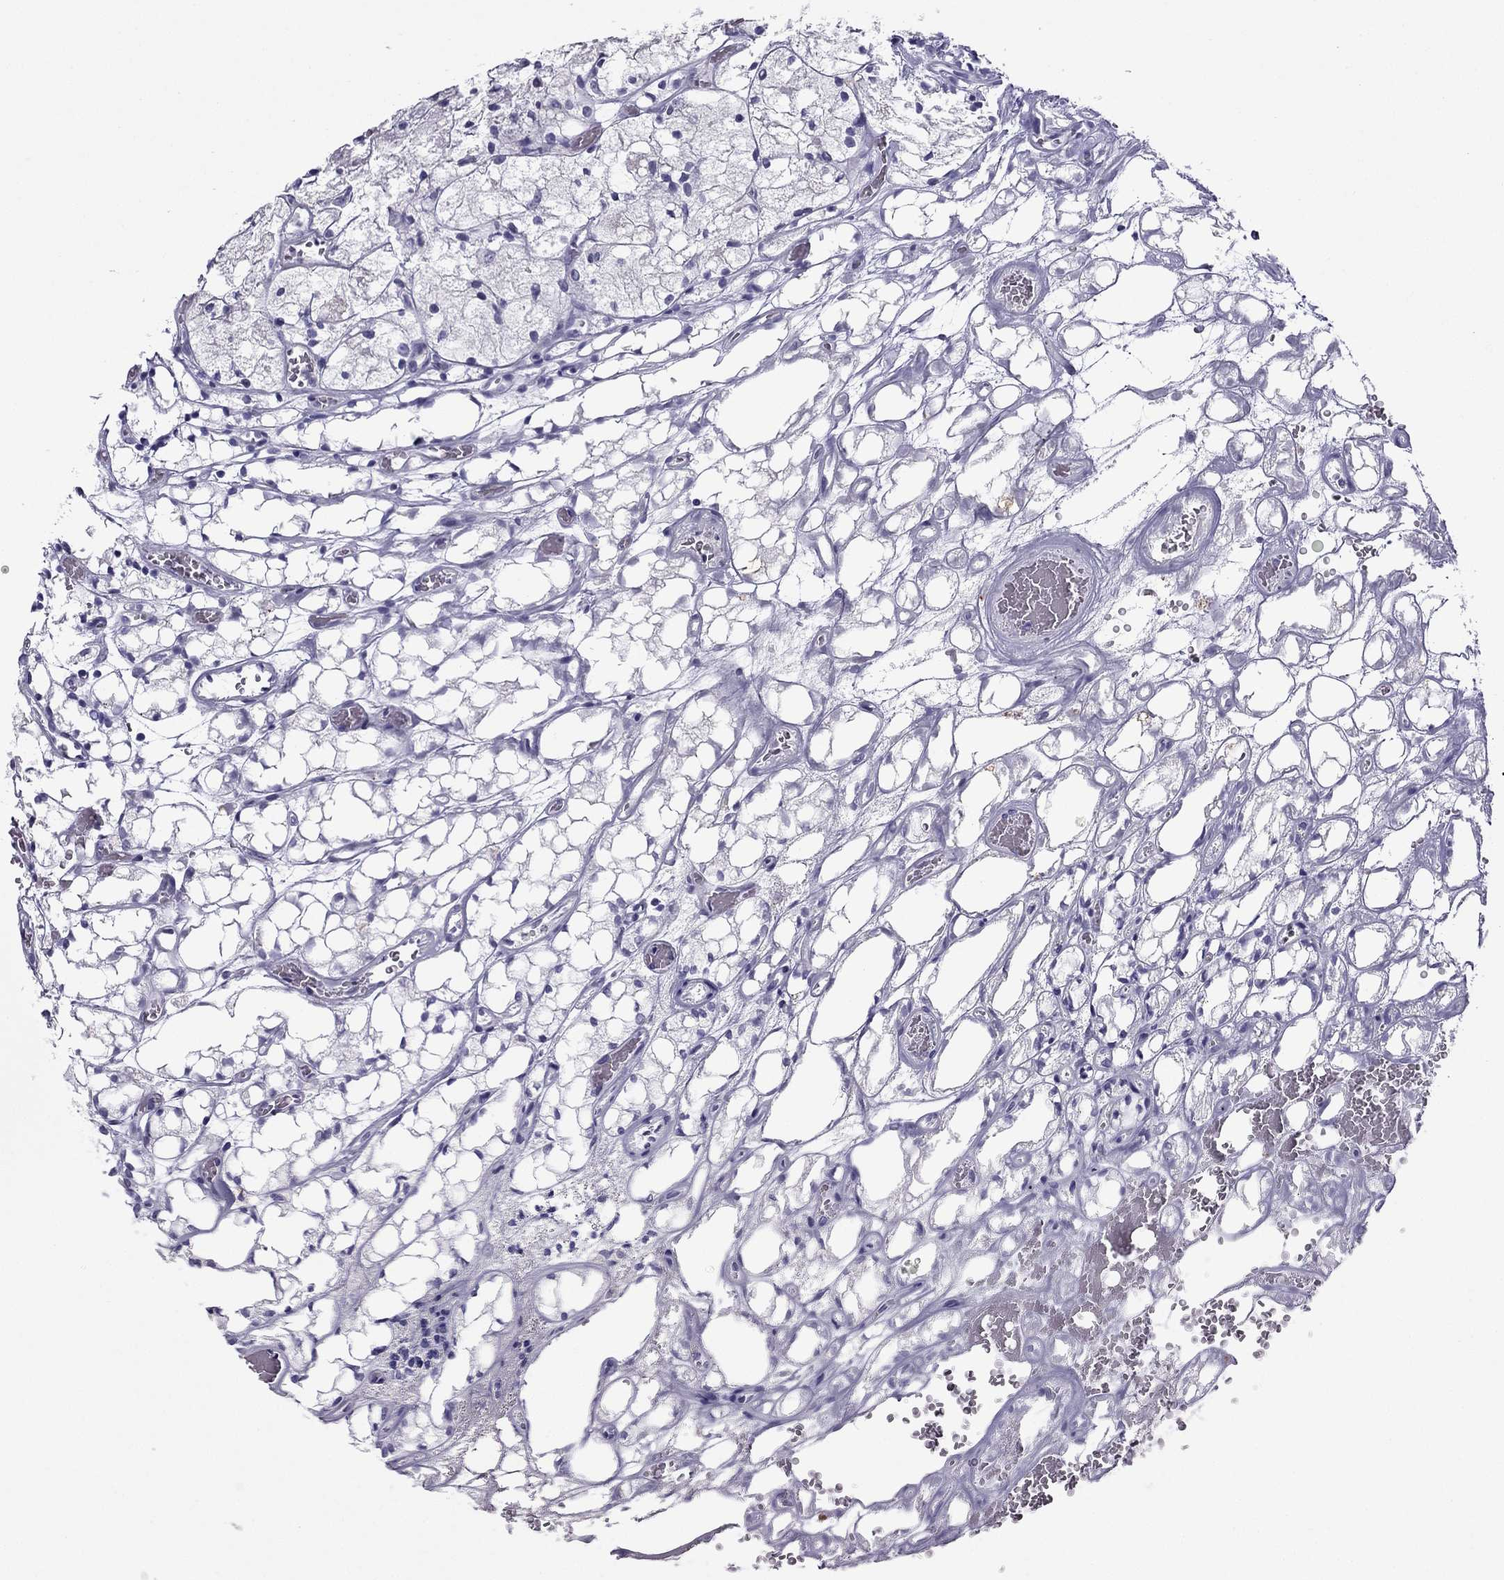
{"staining": {"intensity": "negative", "quantity": "none", "location": "none"}, "tissue": "renal cancer", "cell_type": "Tumor cells", "image_type": "cancer", "snomed": [{"axis": "morphology", "description": "Adenocarcinoma, NOS"}, {"axis": "topography", "description": "Kidney"}], "caption": "There is no significant expression in tumor cells of renal cancer (adenocarcinoma).", "gene": "MYLK3", "patient": {"sex": "female", "age": 69}}